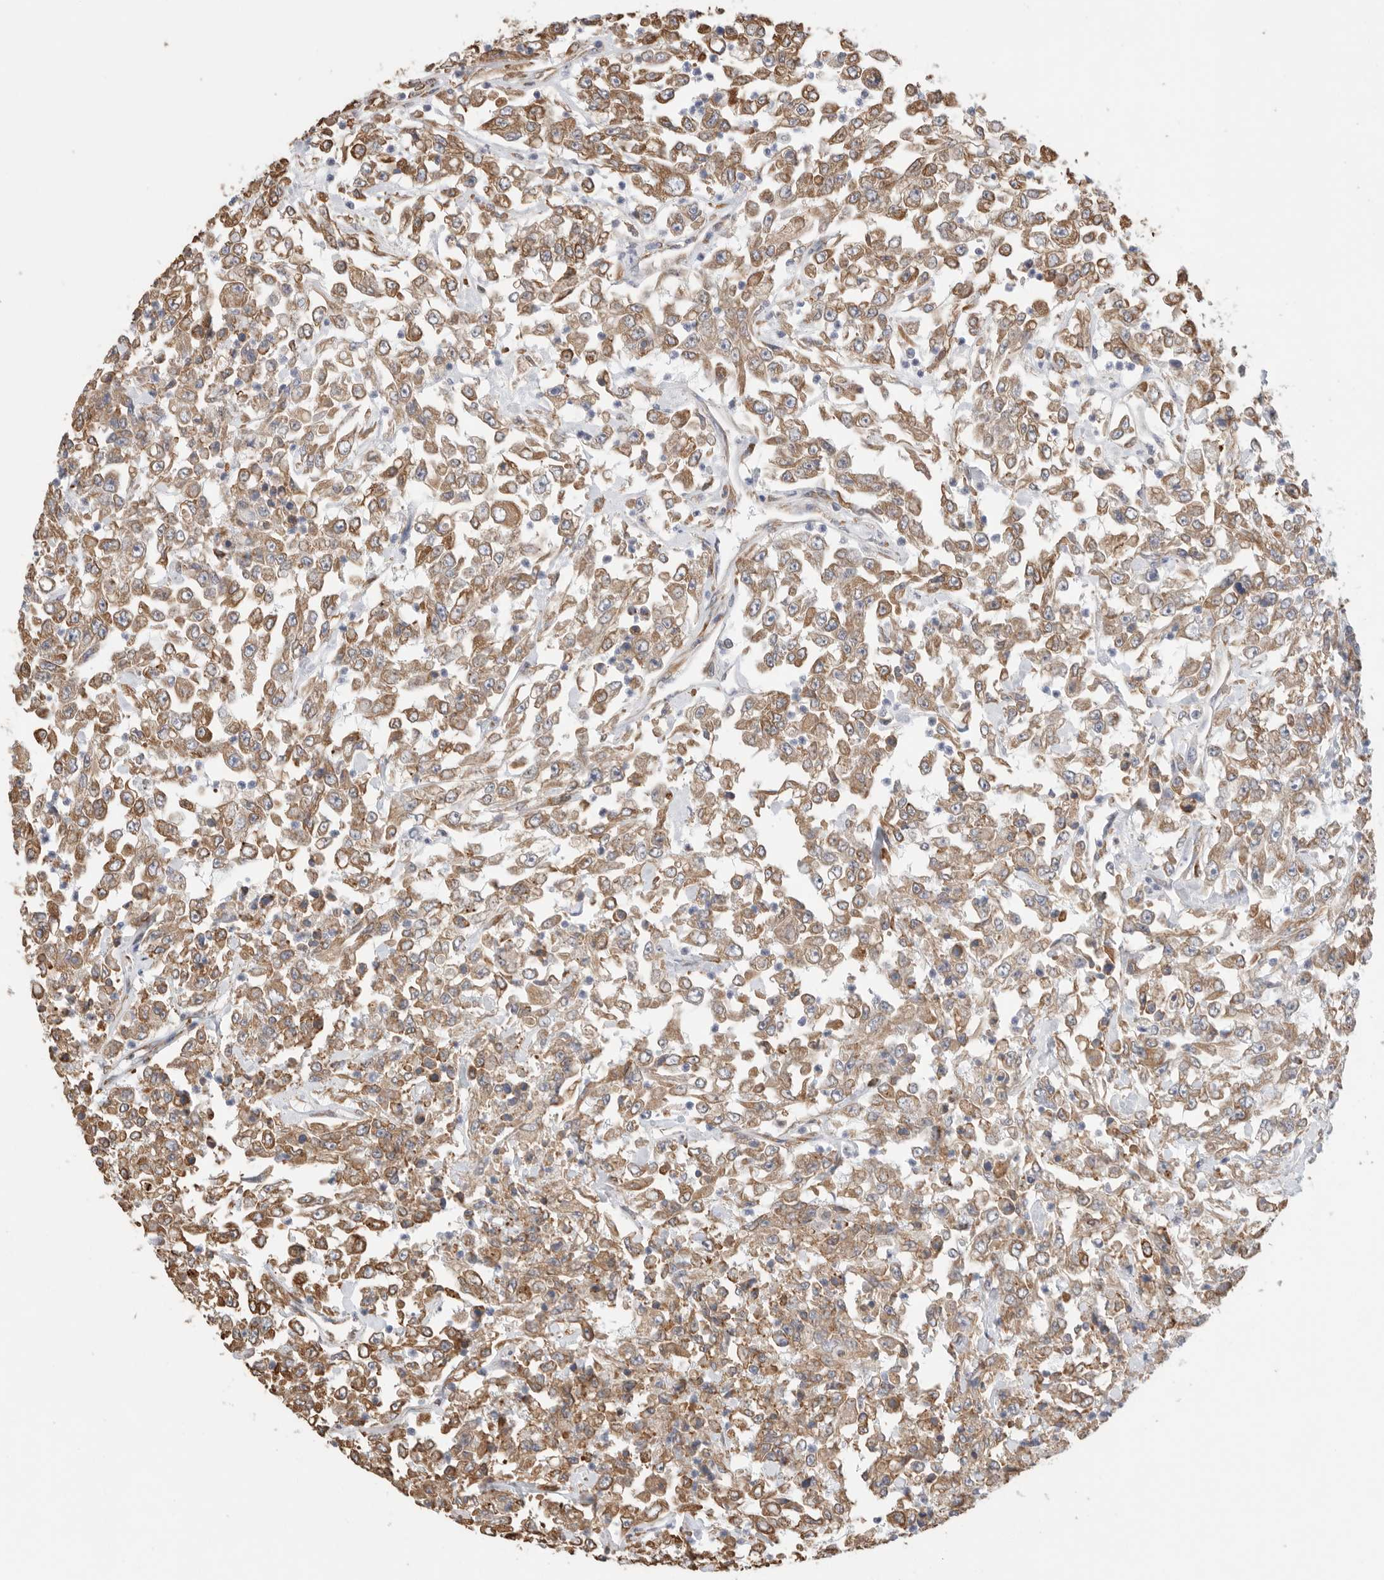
{"staining": {"intensity": "moderate", "quantity": ">75%", "location": "cytoplasmic/membranous"}, "tissue": "urothelial cancer", "cell_type": "Tumor cells", "image_type": "cancer", "snomed": [{"axis": "morphology", "description": "Urothelial carcinoma, High grade"}, {"axis": "topography", "description": "Urinary bladder"}], "caption": "Urothelial cancer stained with a protein marker exhibits moderate staining in tumor cells.", "gene": "BLOC1S5", "patient": {"sex": "male", "age": 46}}